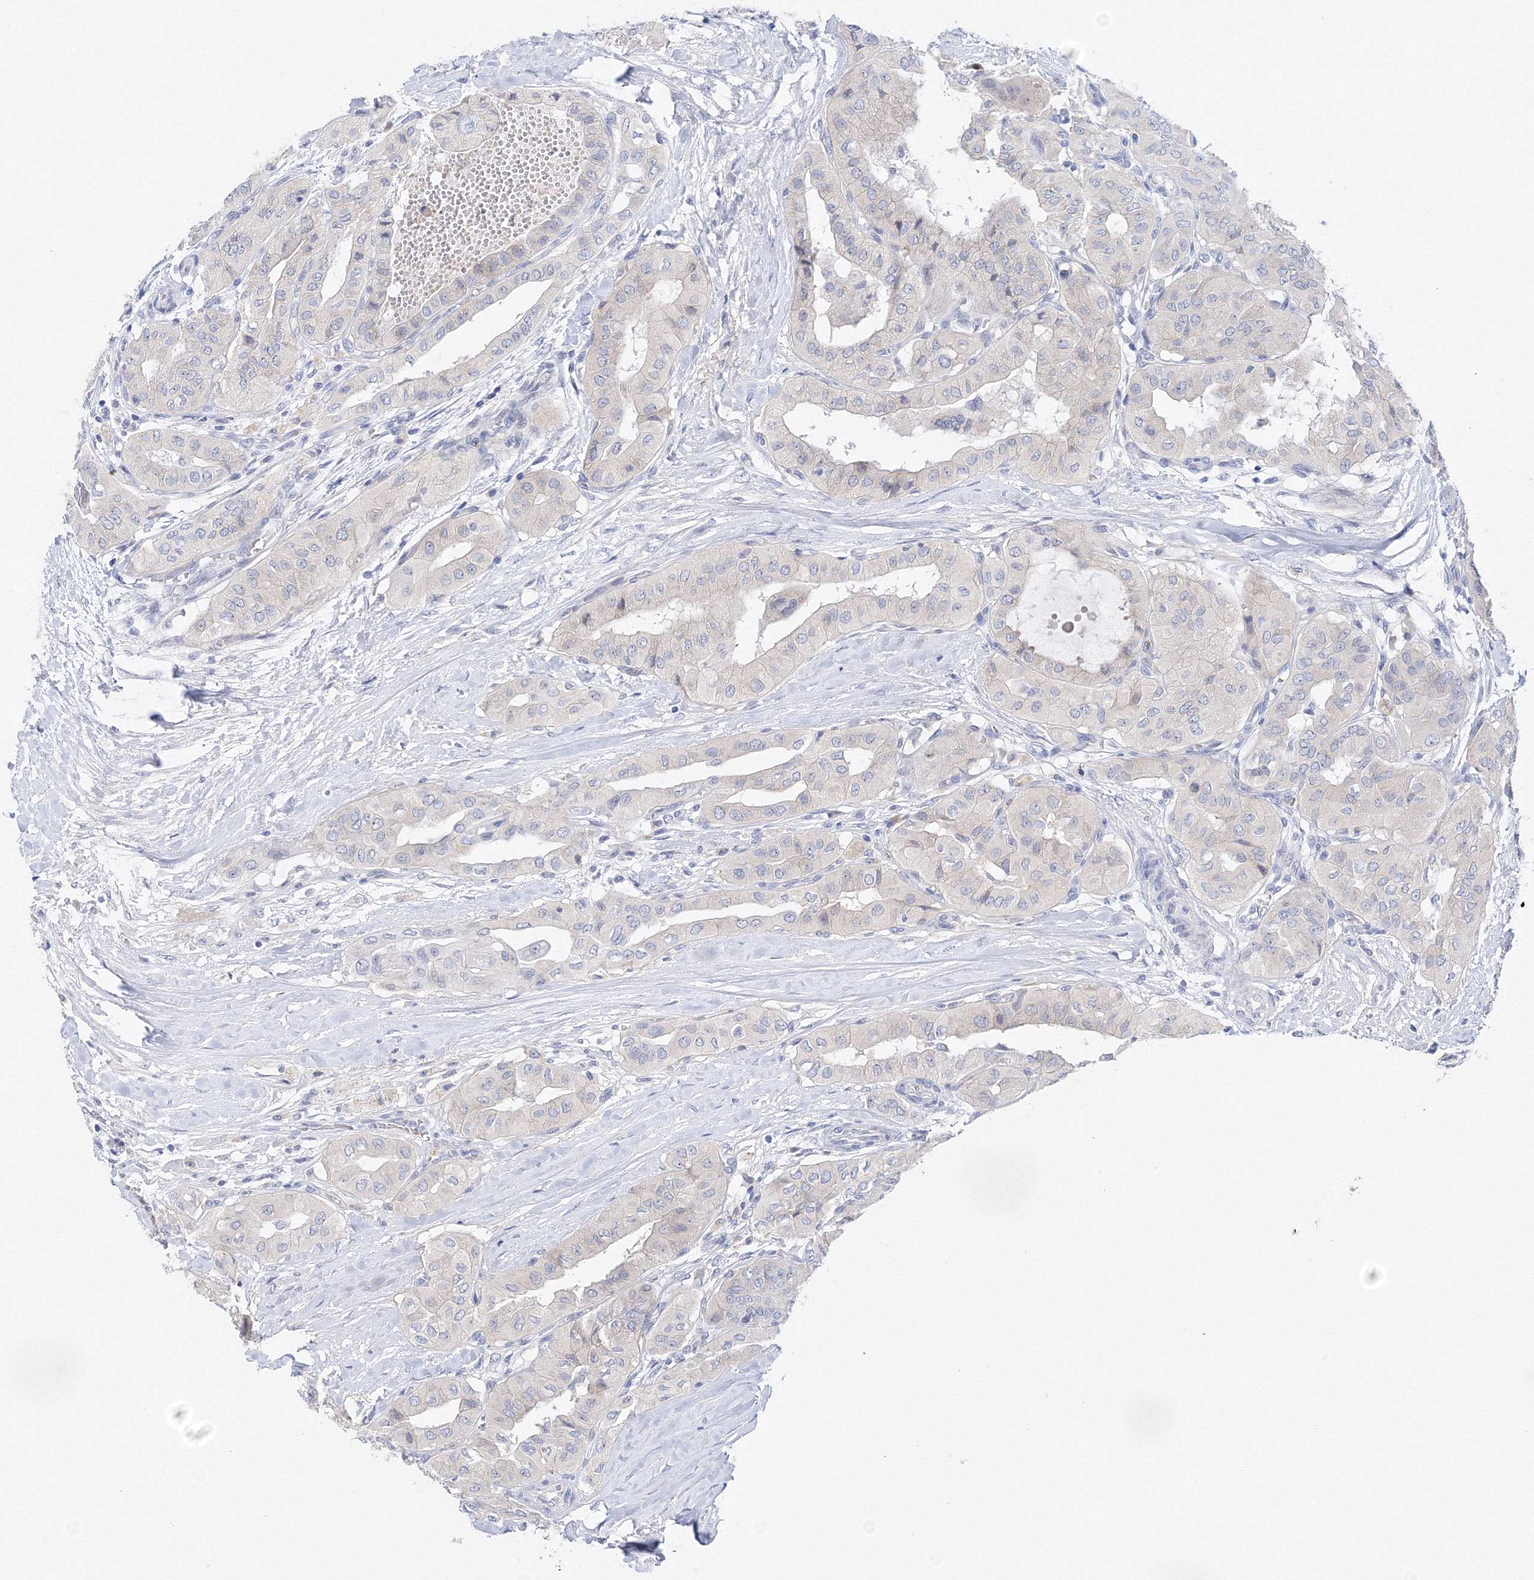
{"staining": {"intensity": "negative", "quantity": "none", "location": "none"}, "tissue": "thyroid cancer", "cell_type": "Tumor cells", "image_type": "cancer", "snomed": [{"axis": "morphology", "description": "Papillary adenocarcinoma, NOS"}, {"axis": "topography", "description": "Thyroid gland"}], "caption": "This is an immunohistochemistry (IHC) image of human thyroid cancer (papillary adenocarcinoma). There is no expression in tumor cells.", "gene": "TAMM41", "patient": {"sex": "female", "age": 59}}